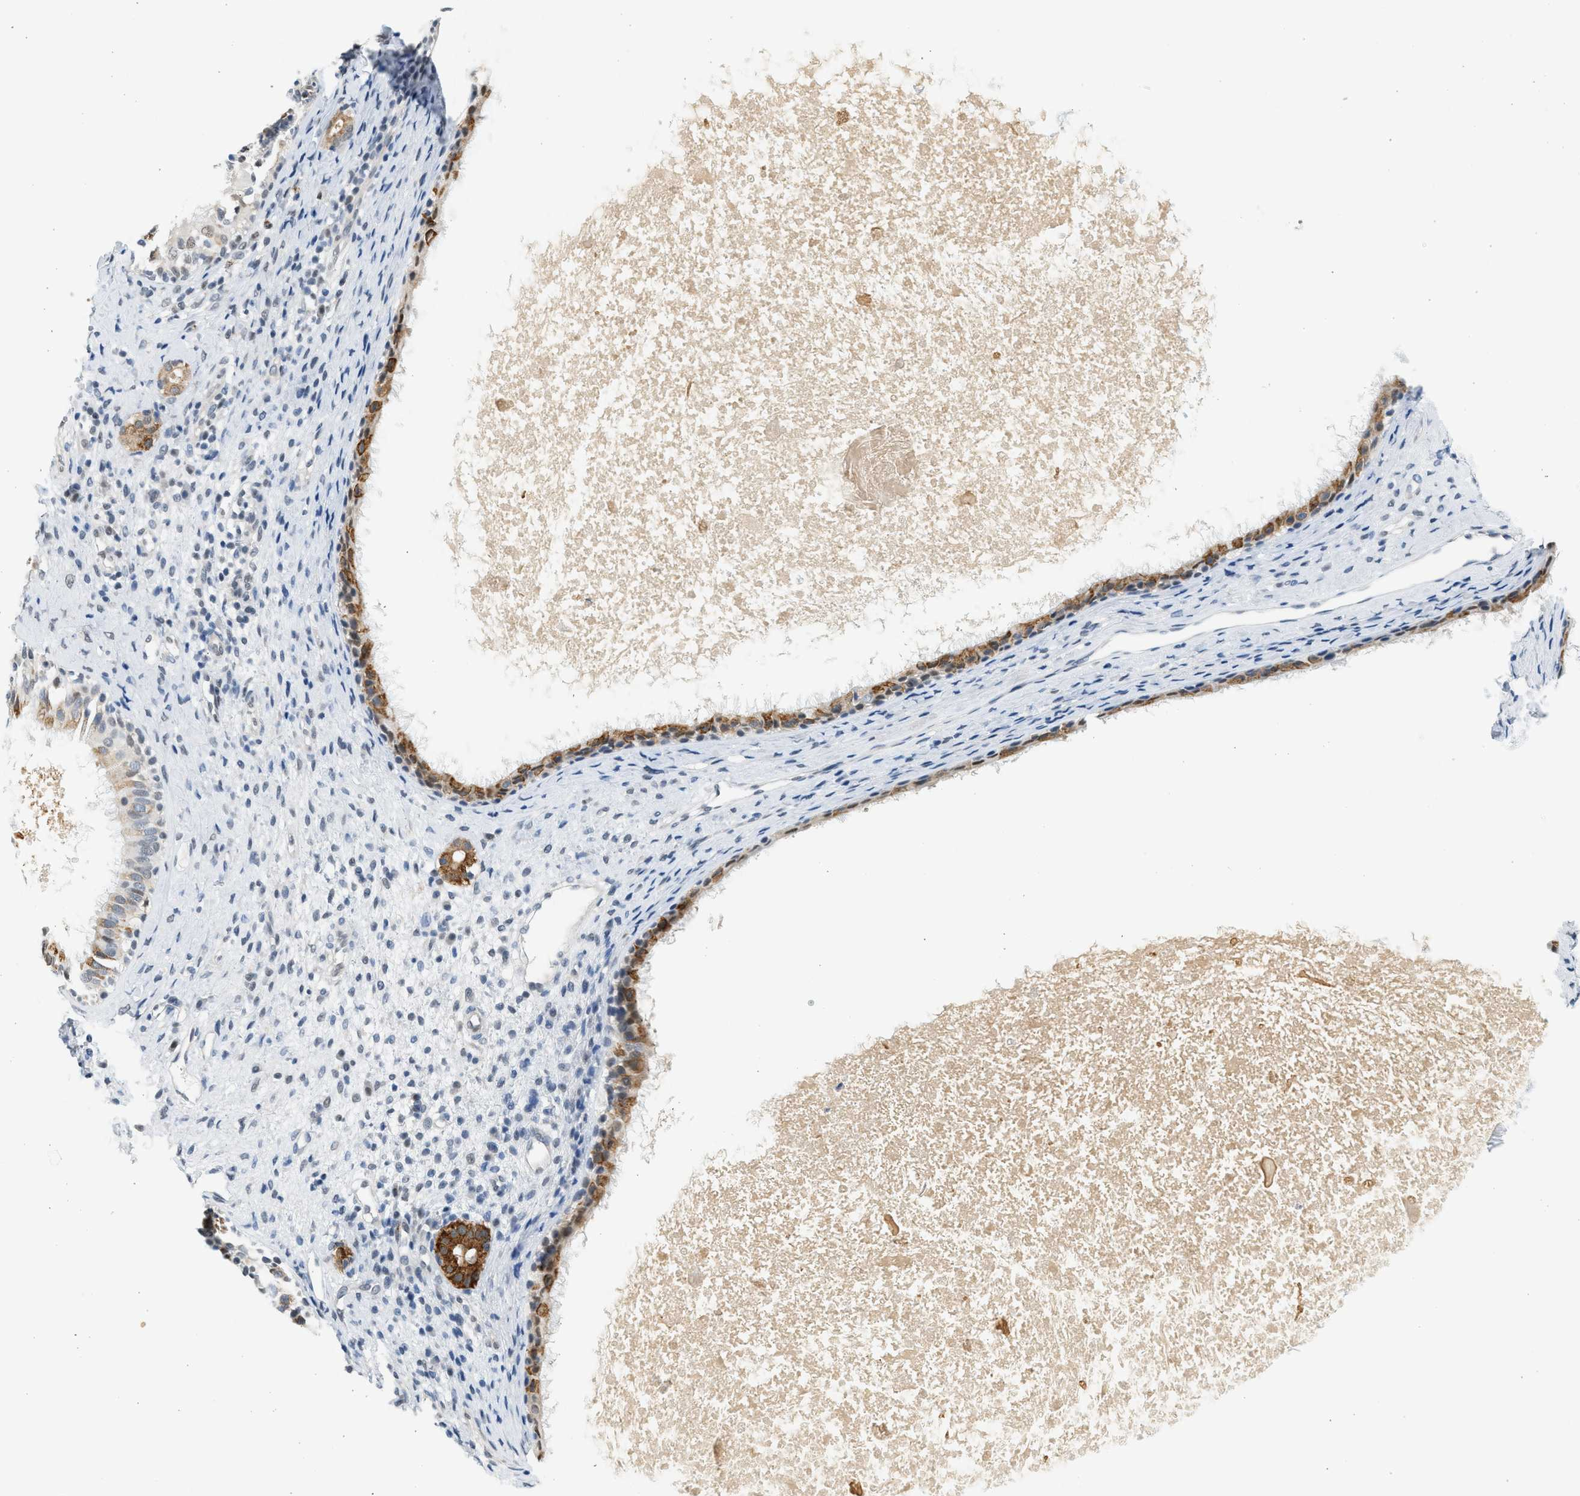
{"staining": {"intensity": "moderate", "quantity": "25%-75%", "location": "cytoplasmic/membranous"}, "tissue": "nasopharynx", "cell_type": "Respiratory epithelial cells", "image_type": "normal", "snomed": [{"axis": "morphology", "description": "Normal tissue, NOS"}, {"axis": "topography", "description": "Nasopharynx"}], "caption": "Normal nasopharynx reveals moderate cytoplasmic/membranous expression in about 25%-75% of respiratory epithelial cells, visualized by immunohistochemistry. The protein is shown in brown color, while the nuclei are stained blue.", "gene": "HIPK1", "patient": {"sex": "male", "age": 22}}